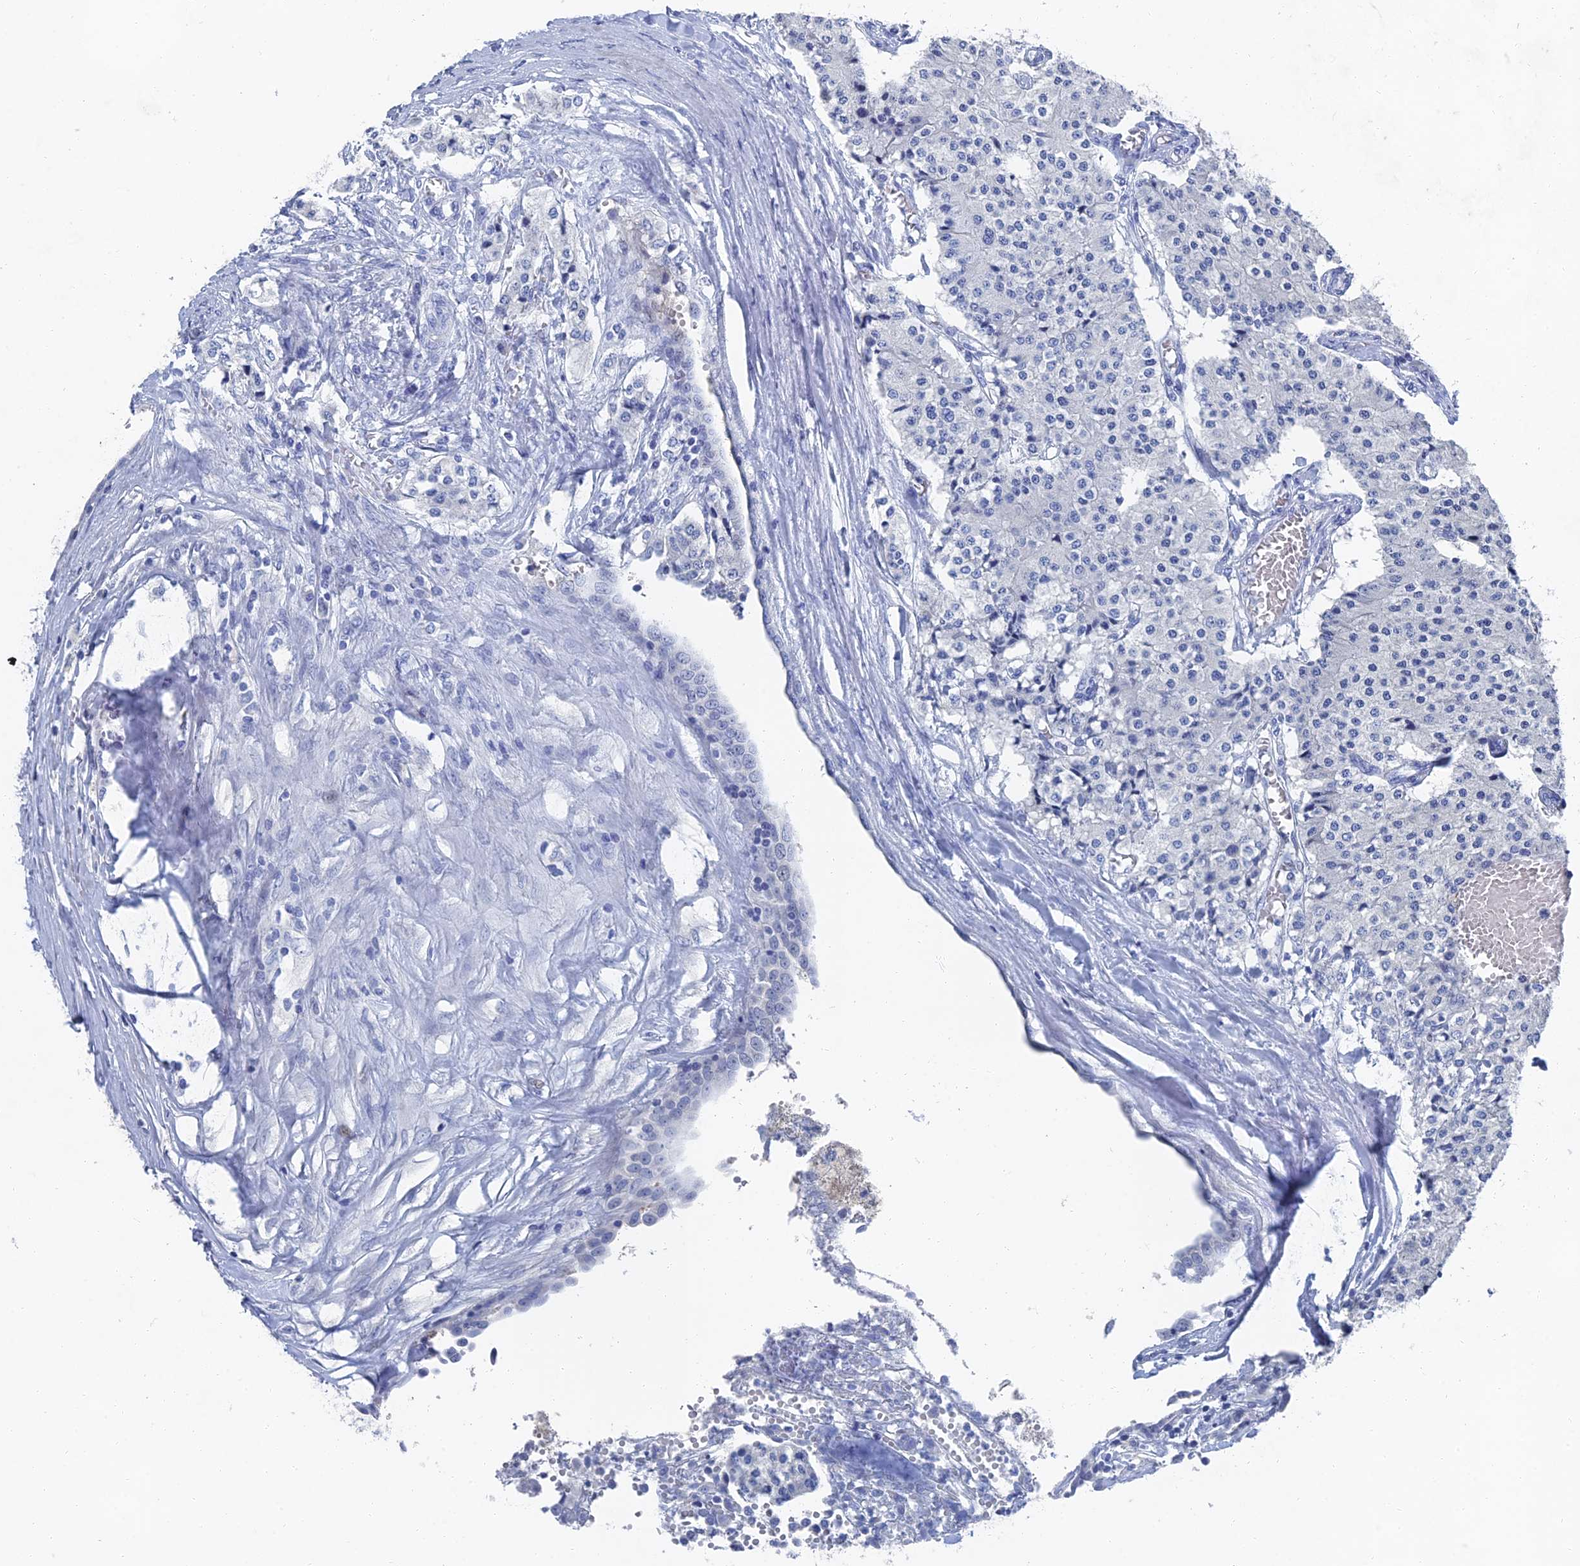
{"staining": {"intensity": "negative", "quantity": "none", "location": "none"}, "tissue": "carcinoid", "cell_type": "Tumor cells", "image_type": "cancer", "snomed": [{"axis": "morphology", "description": "Carcinoid, malignant, NOS"}, {"axis": "topography", "description": "Colon"}], "caption": "Tumor cells are negative for brown protein staining in carcinoid.", "gene": "GFAP", "patient": {"sex": "female", "age": 52}}